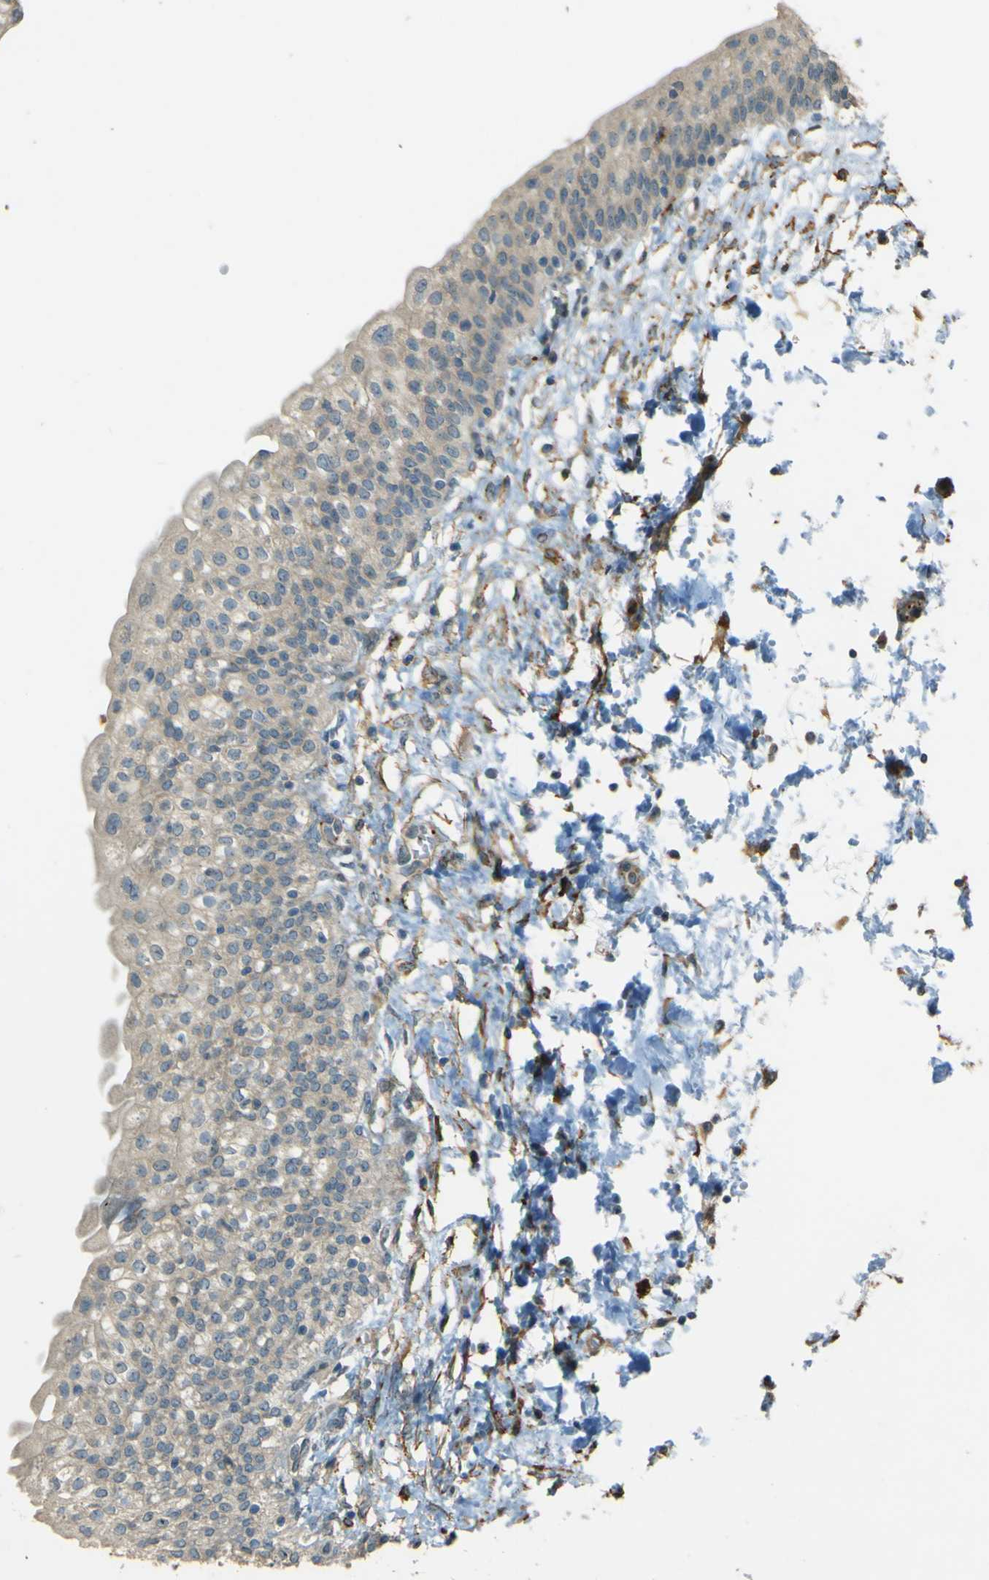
{"staining": {"intensity": "weak", "quantity": "25%-75%", "location": "cytoplasmic/membranous"}, "tissue": "urinary bladder", "cell_type": "Urothelial cells", "image_type": "normal", "snomed": [{"axis": "morphology", "description": "Normal tissue, NOS"}, {"axis": "topography", "description": "Urinary bladder"}], "caption": "Brown immunohistochemical staining in normal human urinary bladder shows weak cytoplasmic/membranous staining in approximately 25%-75% of urothelial cells. Nuclei are stained in blue.", "gene": "NEXN", "patient": {"sex": "male", "age": 55}}